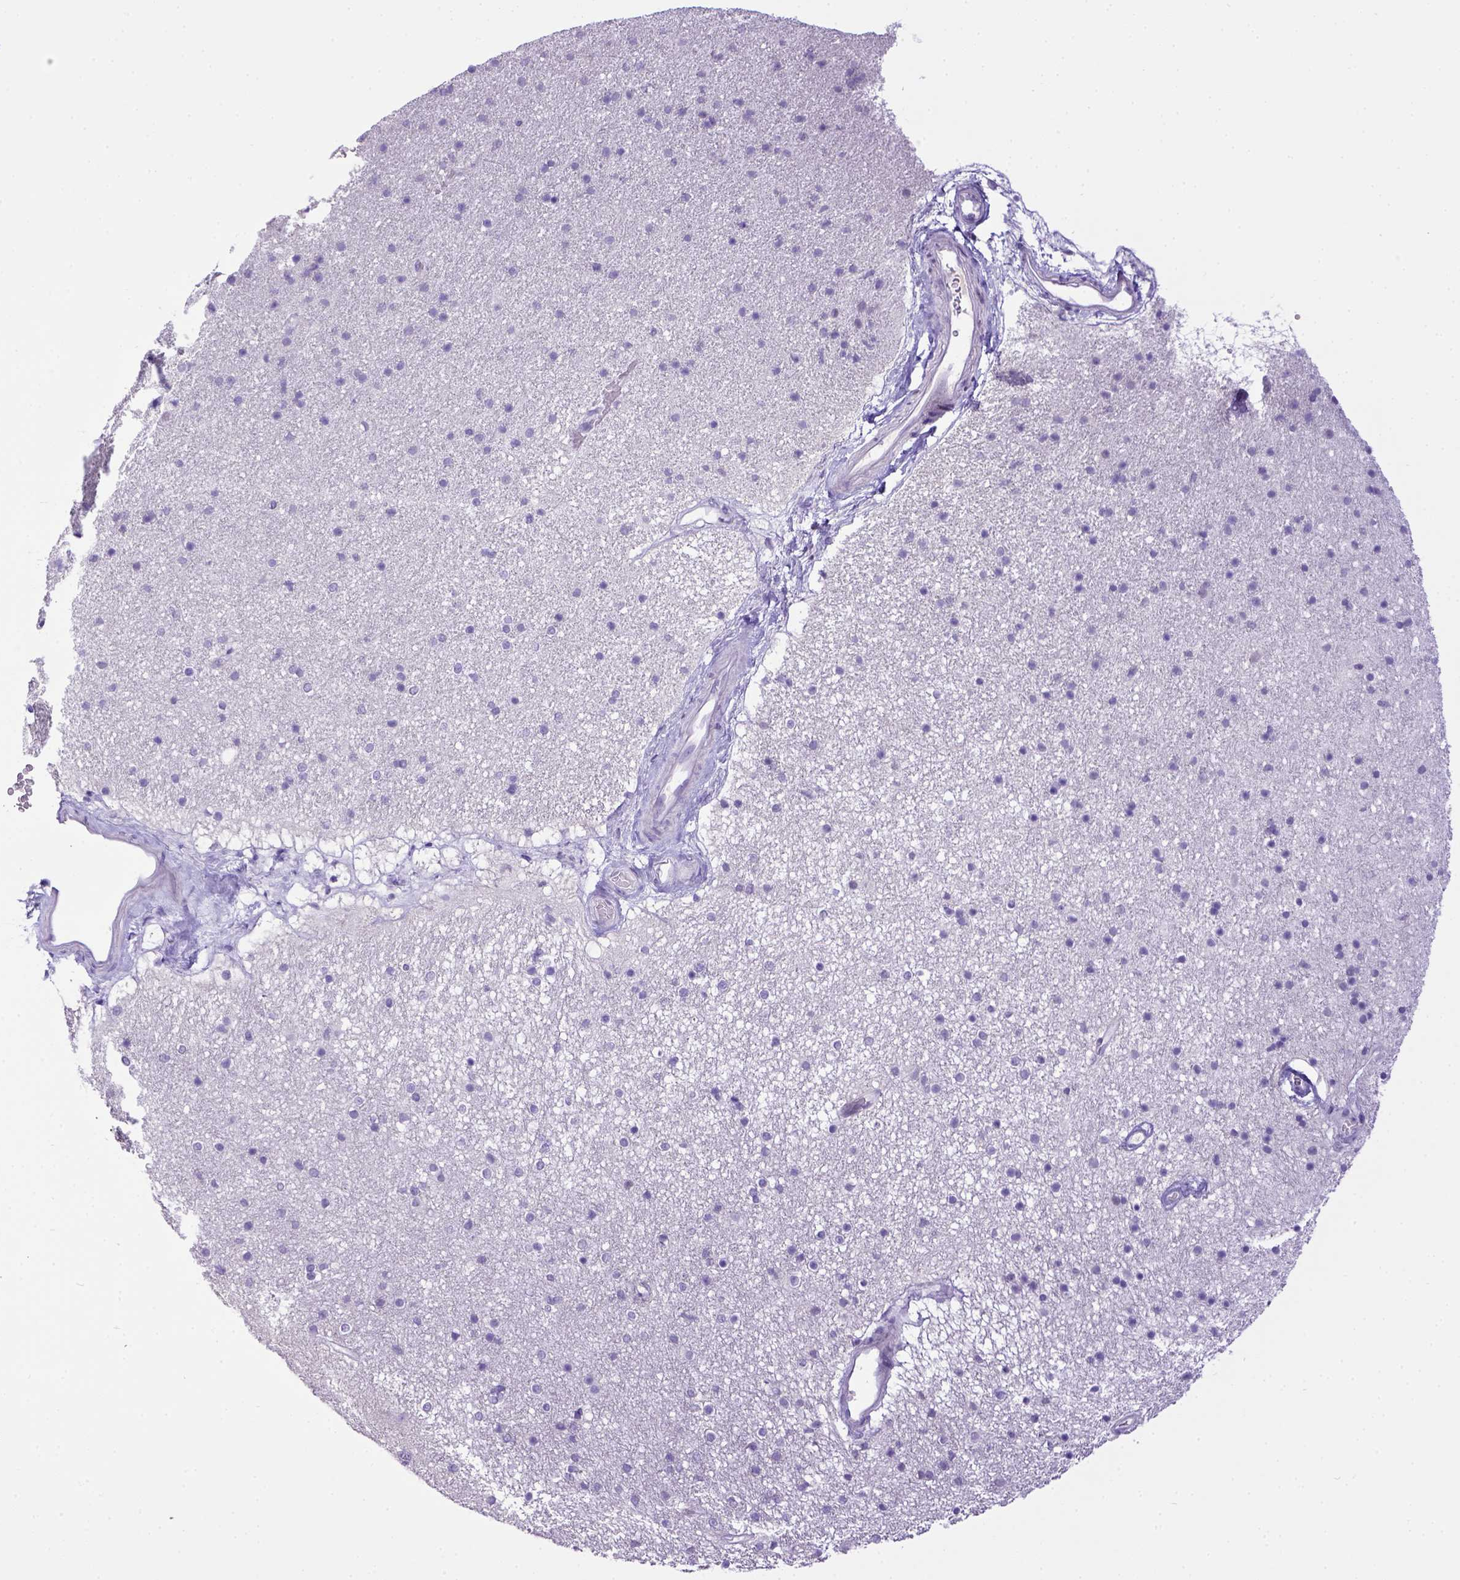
{"staining": {"intensity": "negative", "quantity": "none", "location": "none"}, "tissue": "caudate", "cell_type": "Glial cells", "image_type": "normal", "snomed": [{"axis": "morphology", "description": "Normal tissue, NOS"}, {"axis": "topography", "description": "Lateral ventricle wall"}], "caption": "Glial cells are negative for protein expression in unremarkable human caudate.", "gene": "ESR1", "patient": {"sex": "female", "age": 71}}